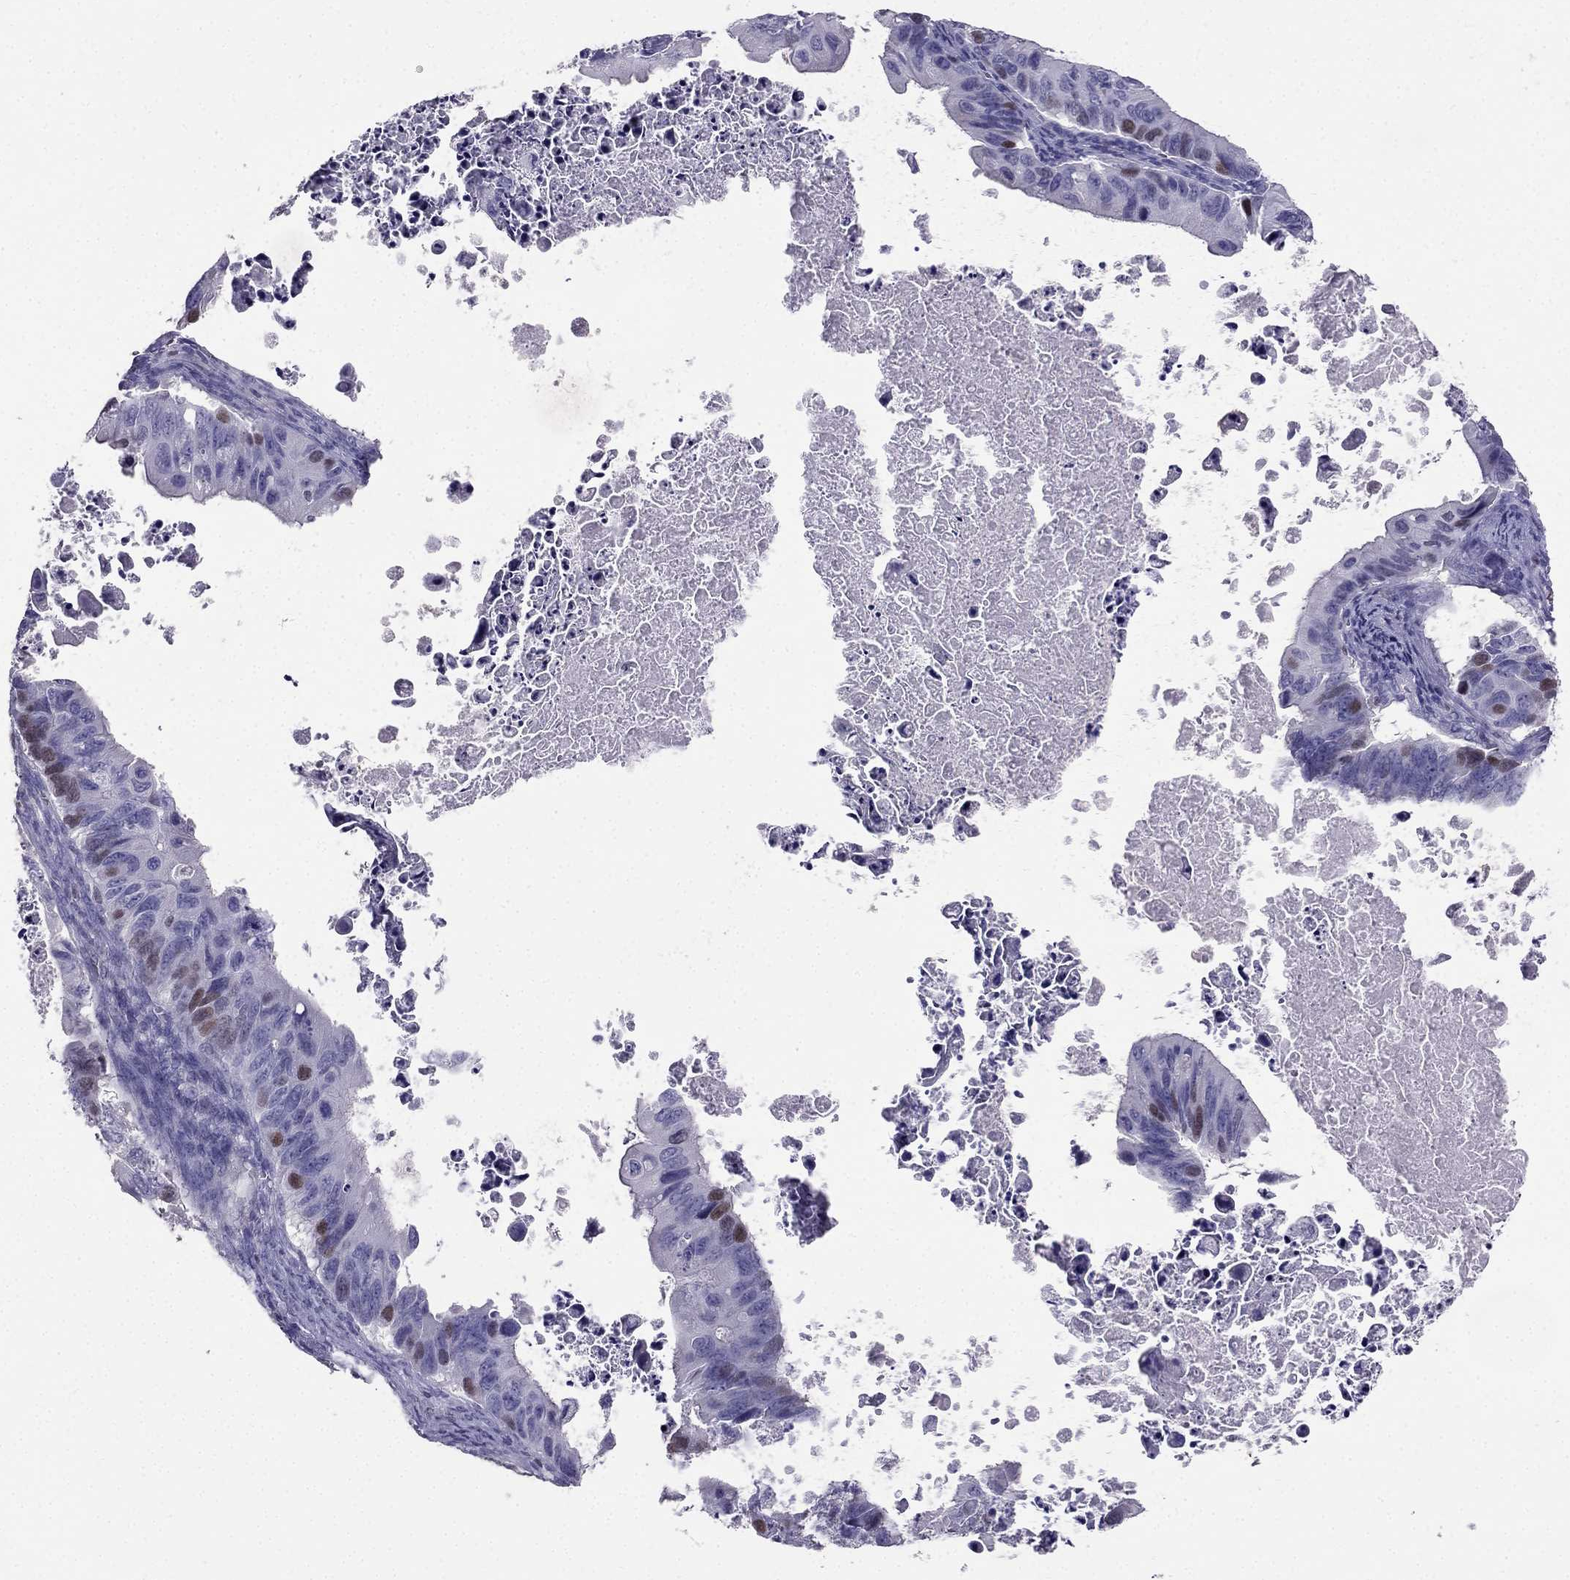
{"staining": {"intensity": "strong", "quantity": "<25%", "location": "nuclear"}, "tissue": "ovarian cancer", "cell_type": "Tumor cells", "image_type": "cancer", "snomed": [{"axis": "morphology", "description": "Cystadenocarcinoma, mucinous, NOS"}, {"axis": "topography", "description": "Ovary"}], "caption": "Protein positivity by immunohistochemistry (IHC) demonstrates strong nuclear positivity in about <25% of tumor cells in ovarian cancer.", "gene": "ARID3A", "patient": {"sex": "female", "age": 64}}